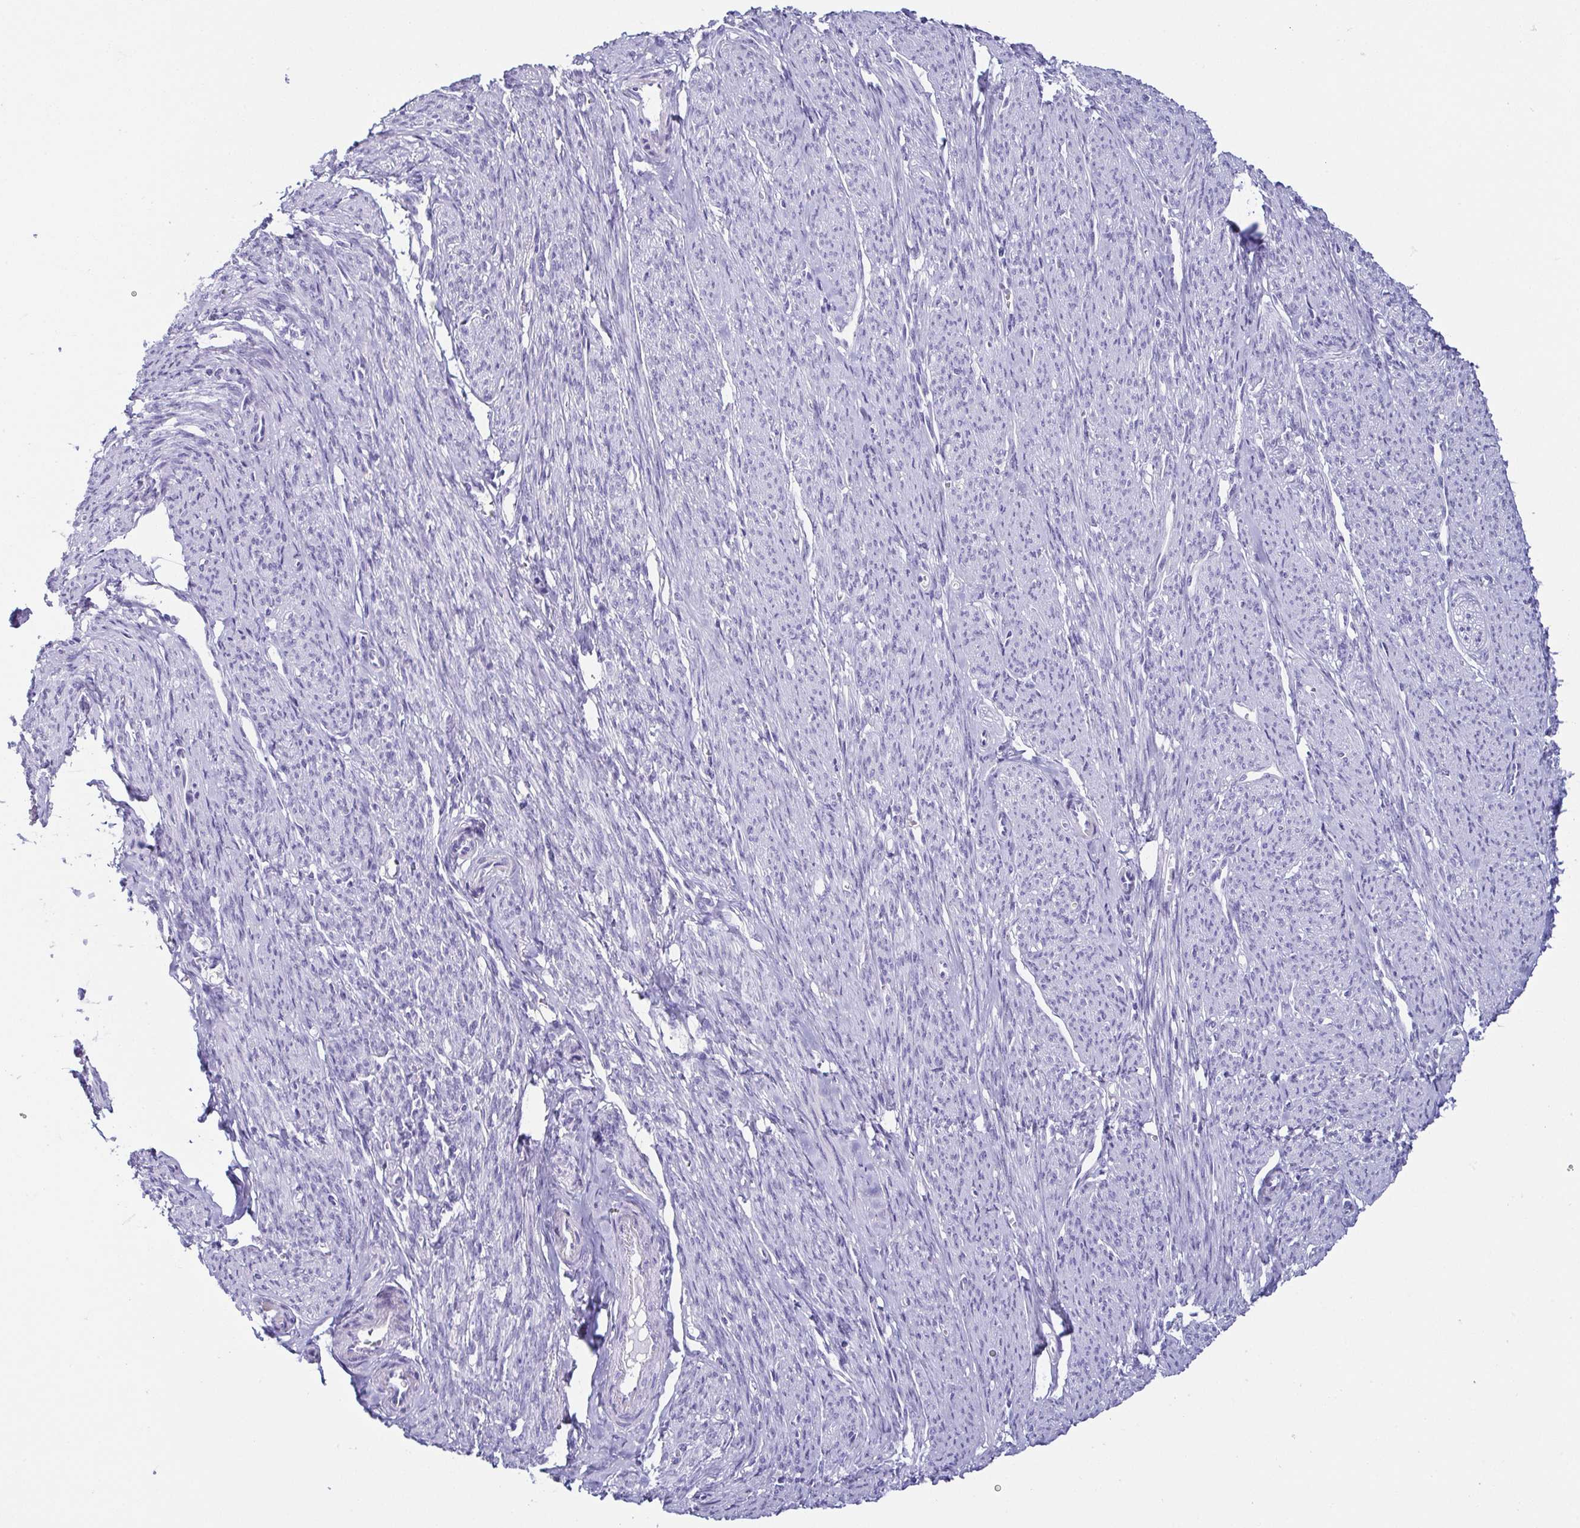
{"staining": {"intensity": "negative", "quantity": "none", "location": "none"}, "tissue": "smooth muscle", "cell_type": "Smooth muscle cells", "image_type": "normal", "snomed": [{"axis": "morphology", "description": "Normal tissue, NOS"}, {"axis": "topography", "description": "Smooth muscle"}], "caption": "This is an immunohistochemistry (IHC) micrograph of benign smooth muscle. There is no positivity in smooth muscle cells.", "gene": "CD164L2", "patient": {"sex": "female", "age": 65}}